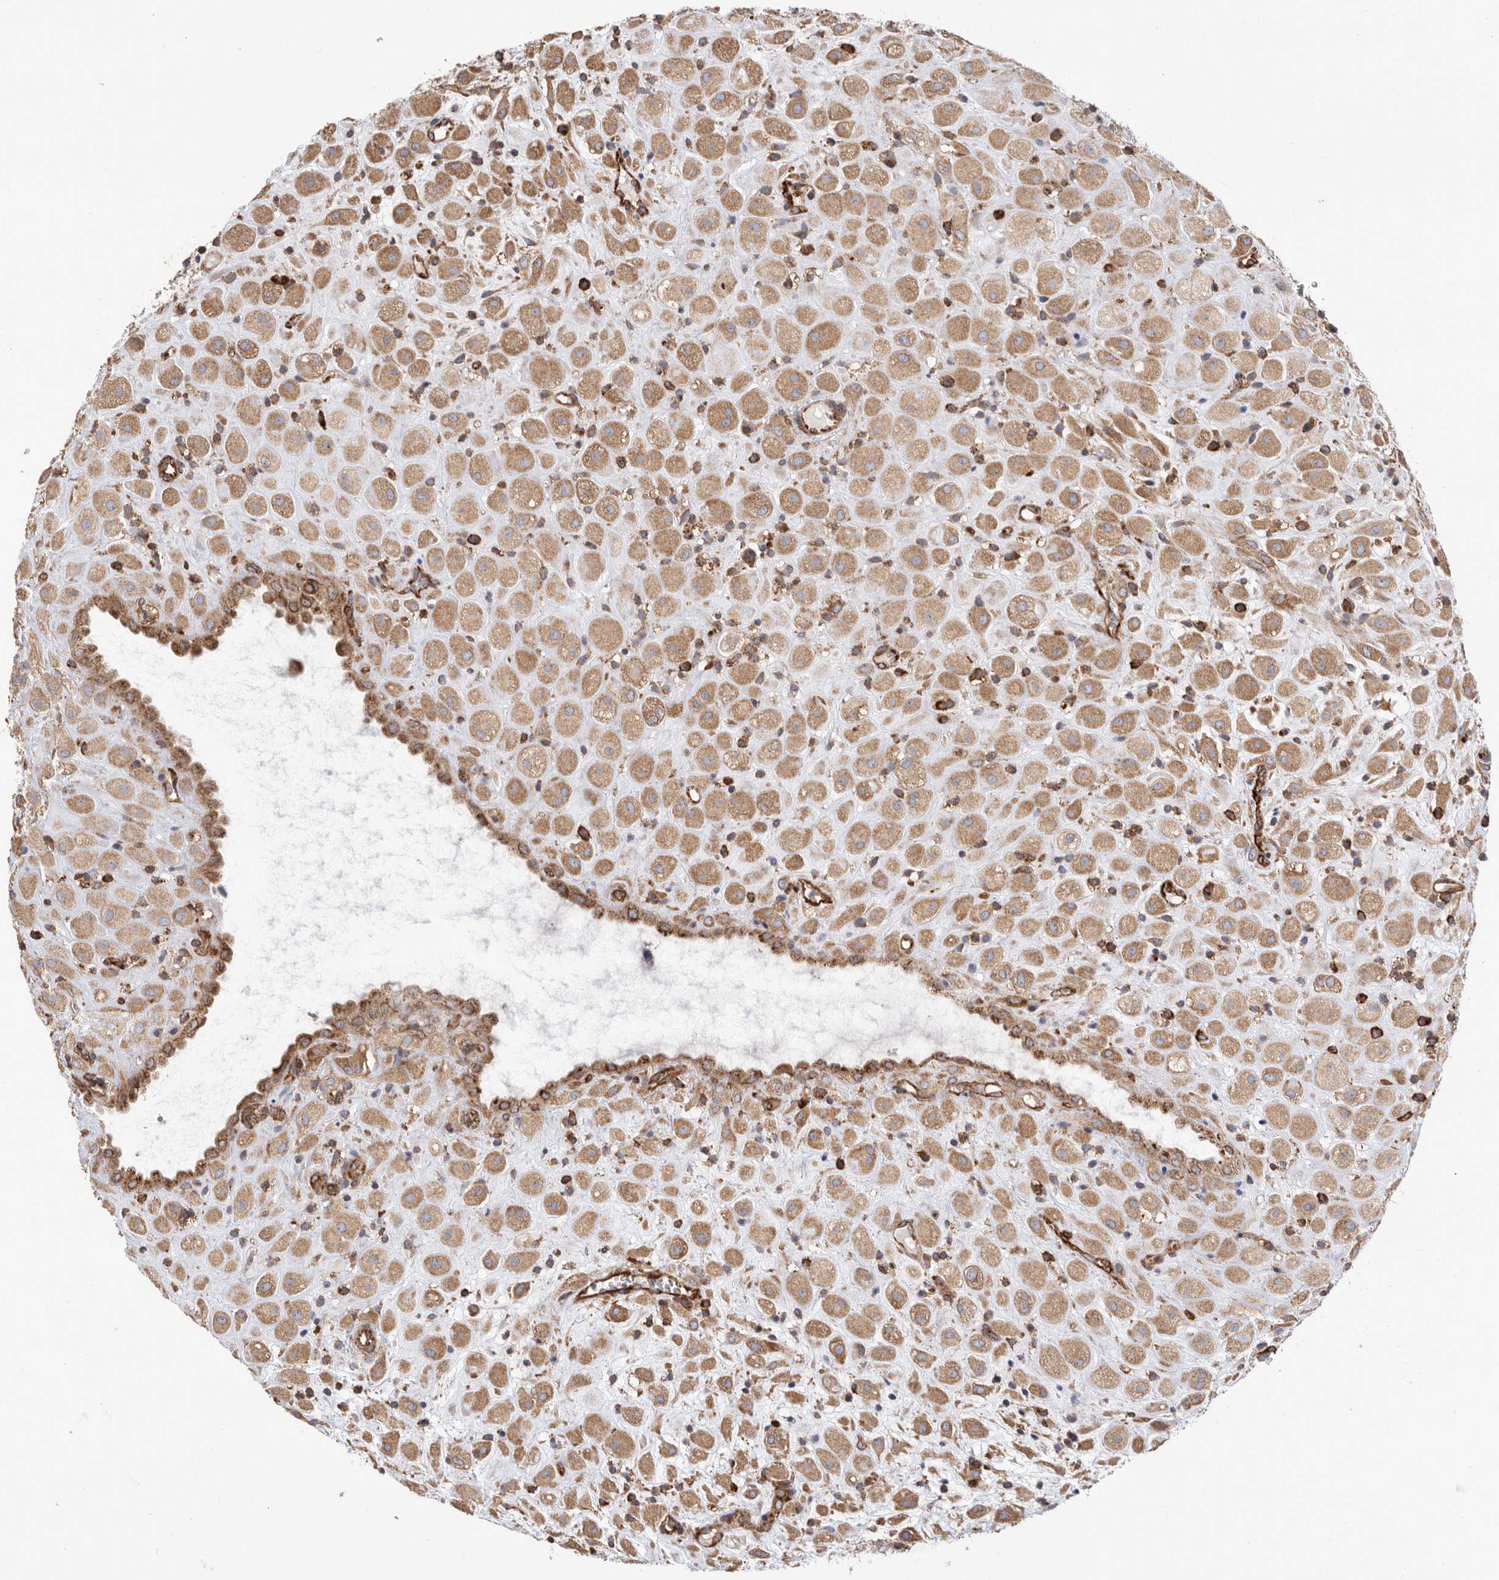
{"staining": {"intensity": "moderate", "quantity": ">75%", "location": "cytoplasmic/membranous"}, "tissue": "placenta", "cell_type": "Decidual cells", "image_type": "normal", "snomed": [{"axis": "morphology", "description": "Normal tissue, NOS"}, {"axis": "topography", "description": "Placenta"}], "caption": "Approximately >75% of decidual cells in normal human placenta exhibit moderate cytoplasmic/membranous protein staining as visualized by brown immunohistochemical staining.", "gene": "SERBP1", "patient": {"sex": "female", "age": 35}}